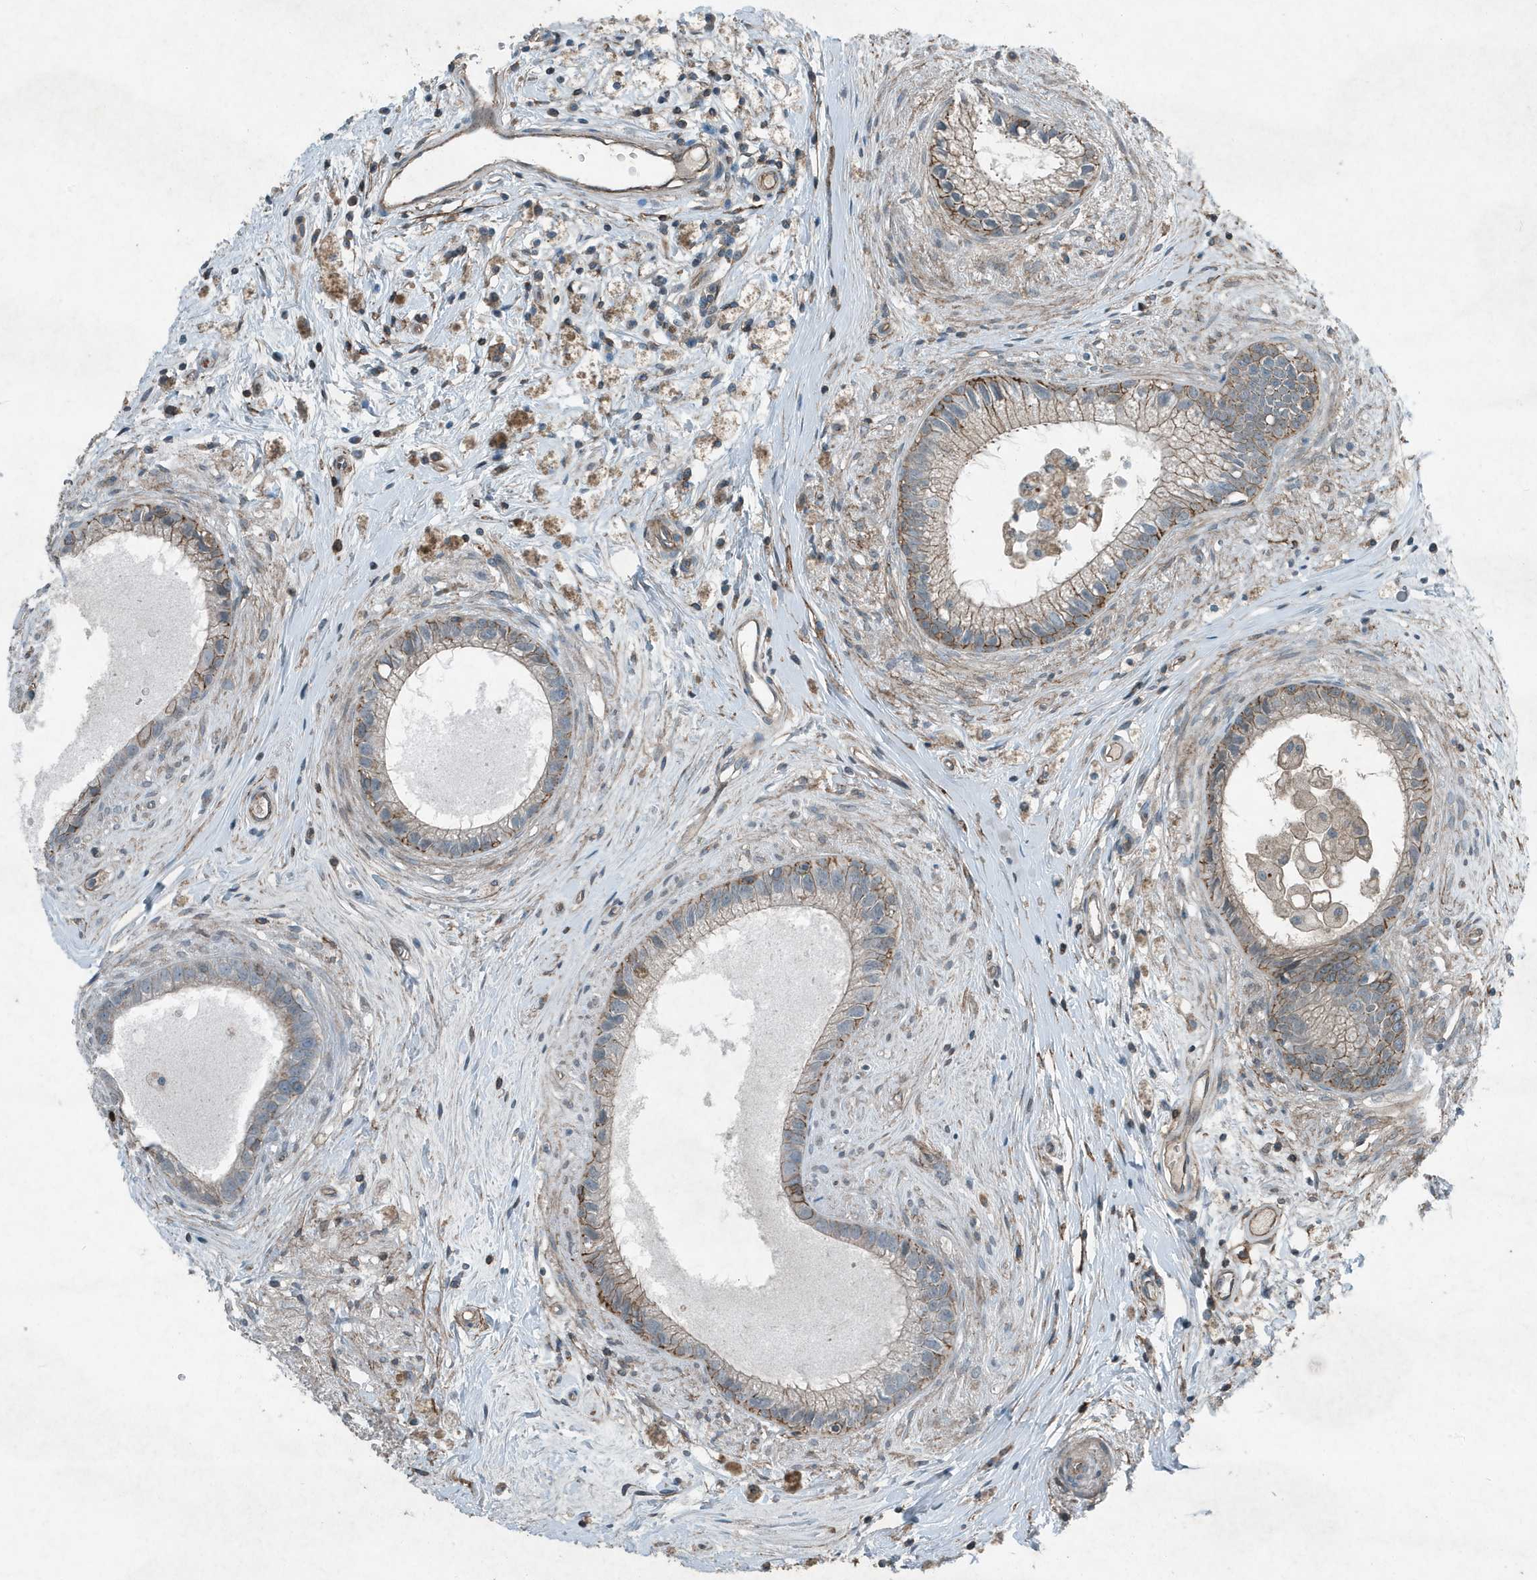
{"staining": {"intensity": "moderate", "quantity": "25%-75%", "location": "cytoplasmic/membranous"}, "tissue": "epididymis", "cell_type": "Glandular cells", "image_type": "normal", "snomed": [{"axis": "morphology", "description": "Normal tissue, NOS"}, {"axis": "topography", "description": "Epididymis"}], "caption": "An immunohistochemistry (IHC) histopathology image of benign tissue is shown. Protein staining in brown highlights moderate cytoplasmic/membranous positivity in epididymis within glandular cells.", "gene": "DAPP1", "patient": {"sex": "male", "age": 80}}